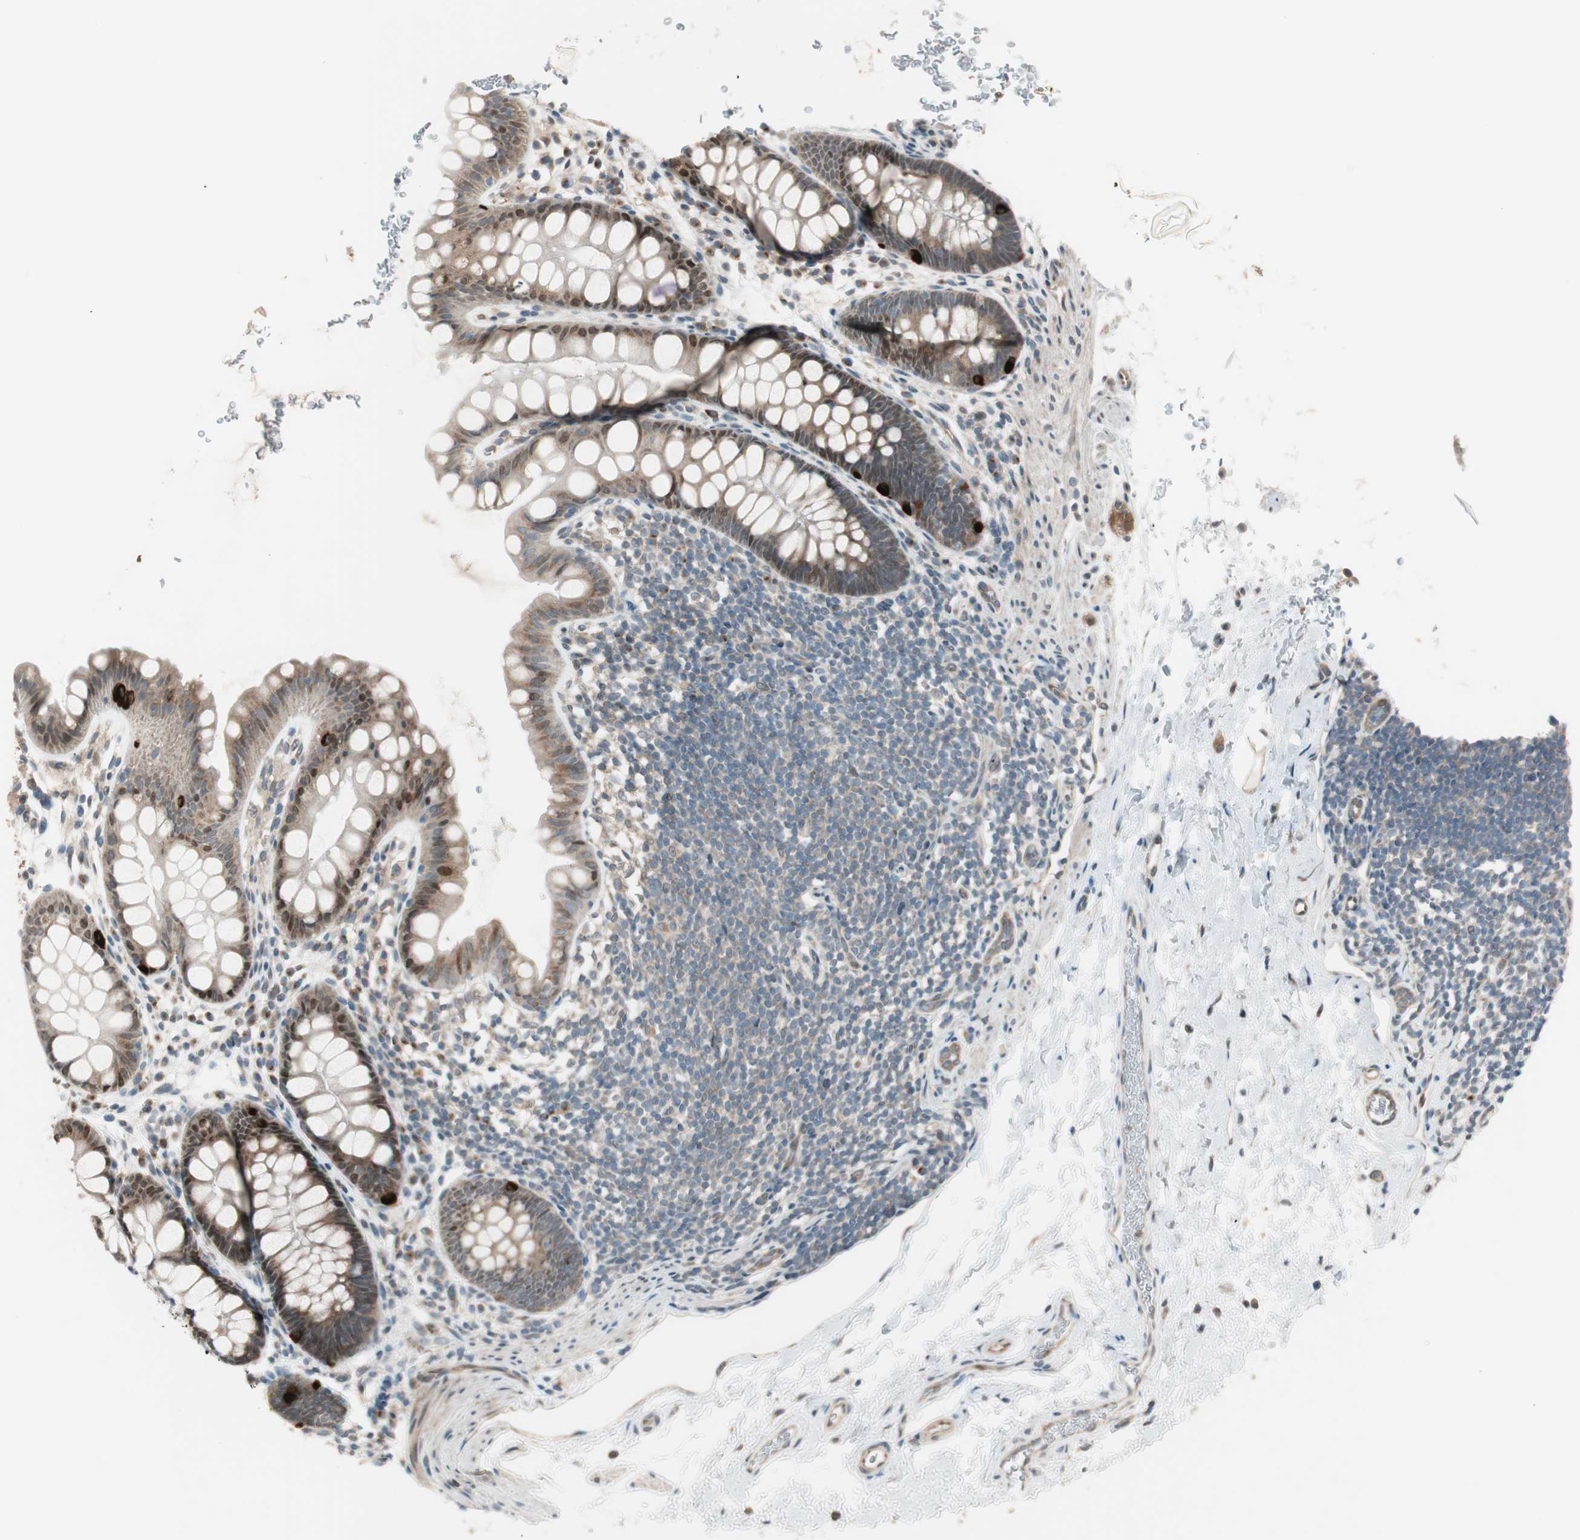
{"staining": {"intensity": "strong", "quantity": "<25%", "location": "cytoplasmic/membranous"}, "tissue": "rectum", "cell_type": "Glandular cells", "image_type": "normal", "snomed": [{"axis": "morphology", "description": "Normal tissue, NOS"}, {"axis": "topography", "description": "Rectum"}], "caption": "Immunohistochemical staining of benign human rectum shows <25% levels of strong cytoplasmic/membranous protein expression in approximately <25% of glandular cells.", "gene": "CGRRF1", "patient": {"sex": "female", "age": 24}}